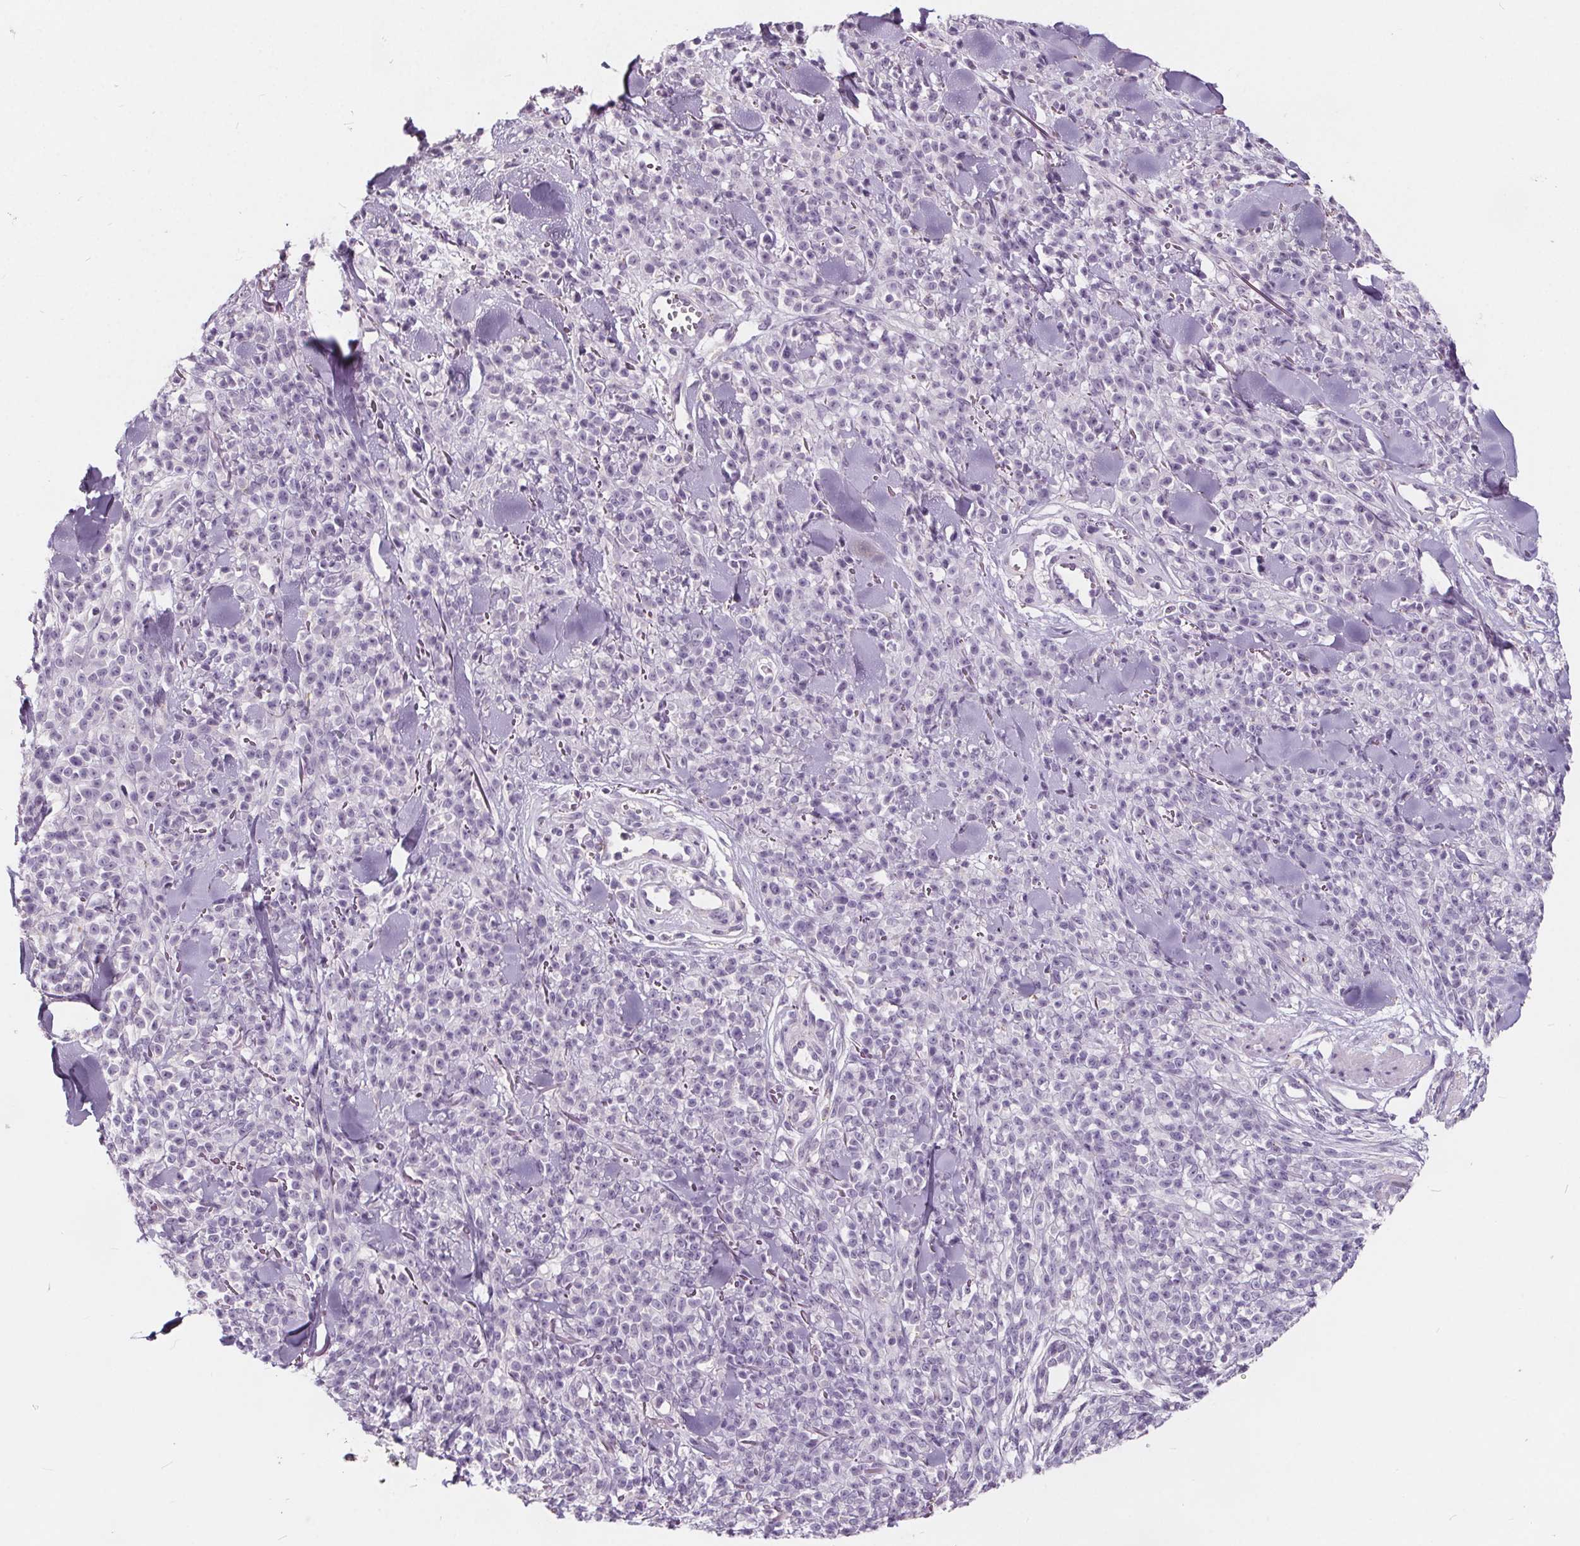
{"staining": {"intensity": "negative", "quantity": "none", "location": "none"}, "tissue": "melanoma", "cell_type": "Tumor cells", "image_type": "cancer", "snomed": [{"axis": "morphology", "description": "Malignant melanoma, NOS"}, {"axis": "topography", "description": "Skin"}, {"axis": "topography", "description": "Skin of trunk"}], "caption": "Malignant melanoma was stained to show a protein in brown. There is no significant expression in tumor cells.", "gene": "HAAO", "patient": {"sex": "male", "age": 74}}